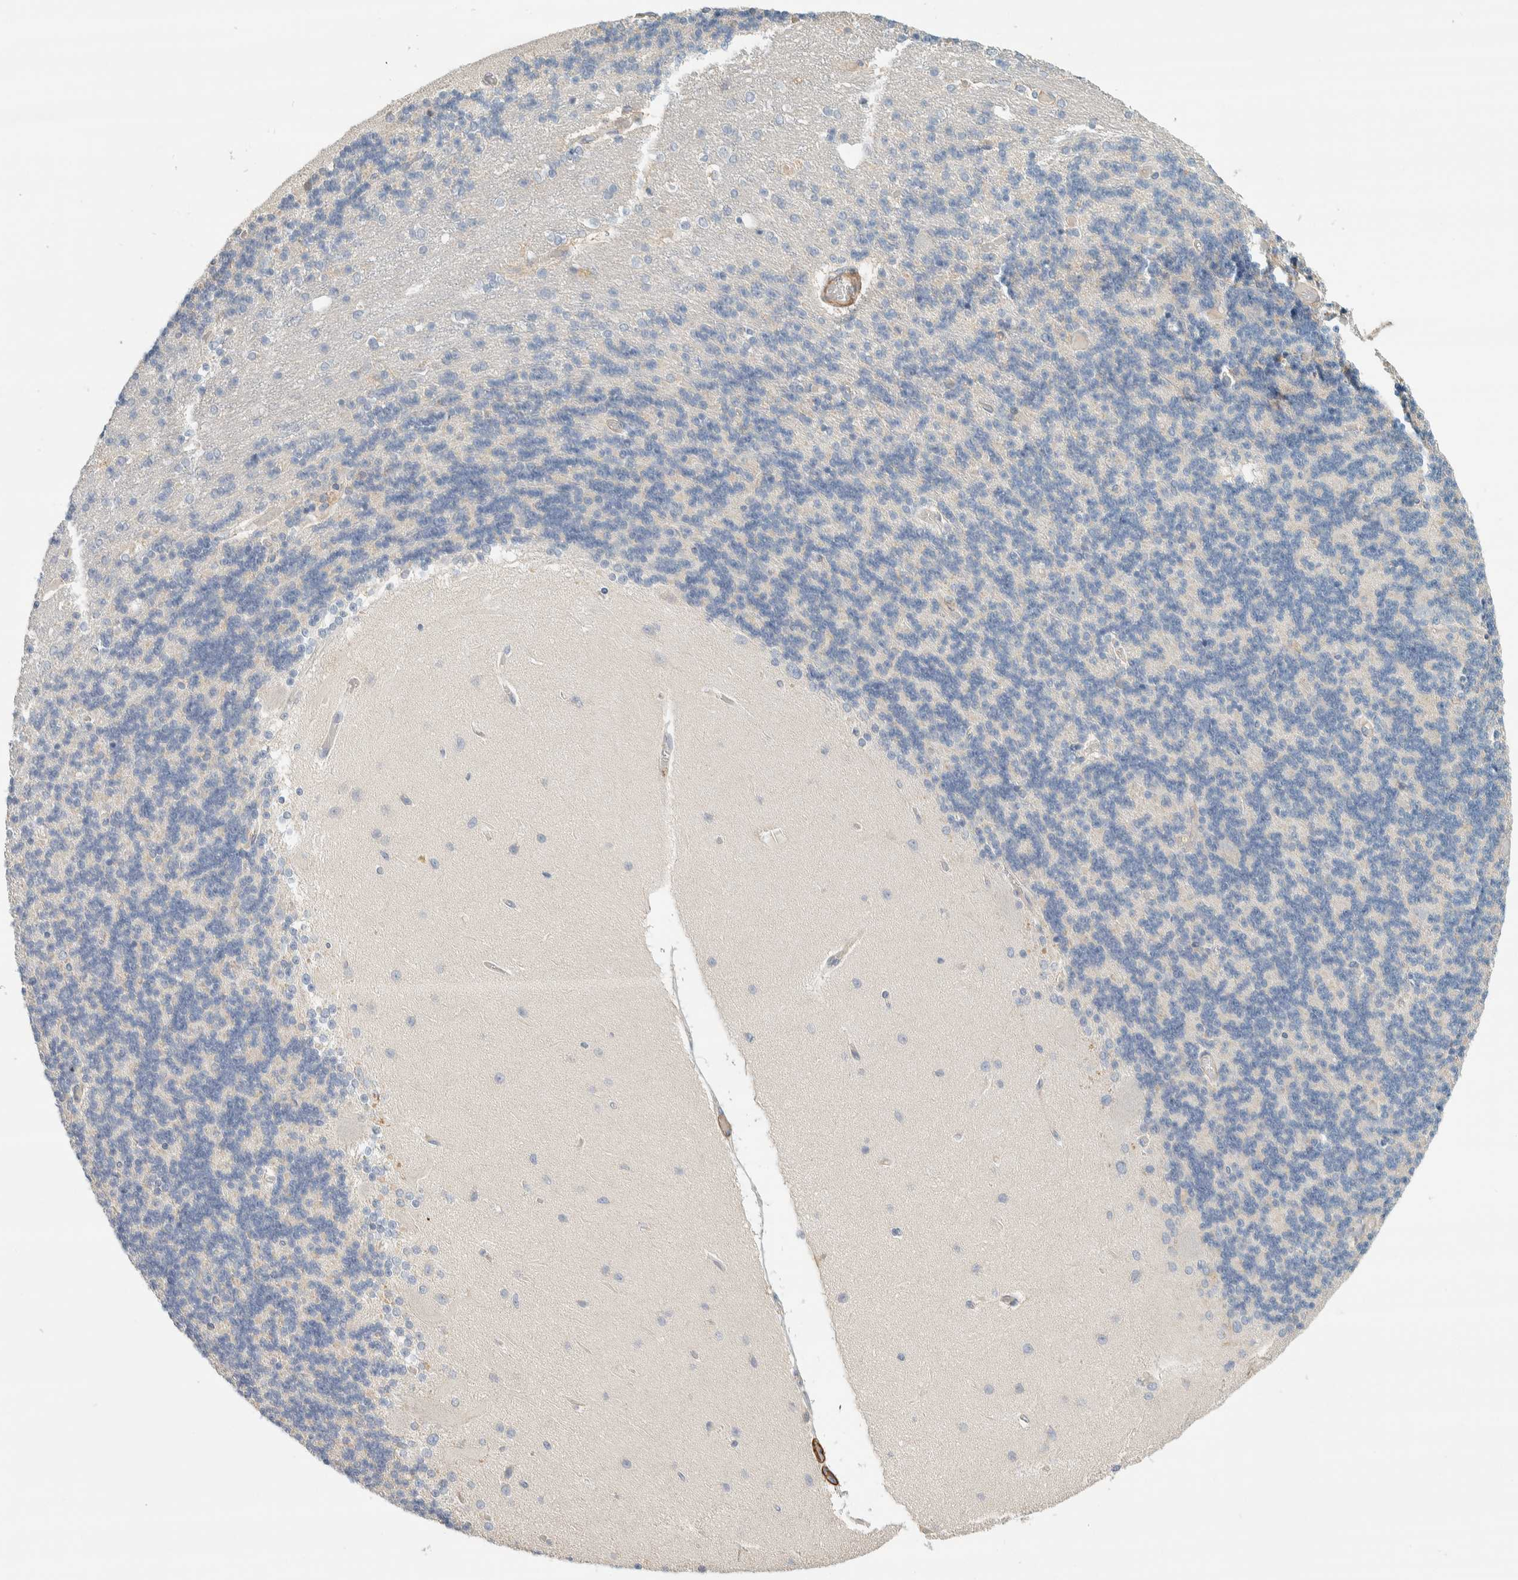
{"staining": {"intensity": "negative", "quantity": "none", "location": "none"}, "tissue": "cerebellum", "cell_type": "Cells in granular layer", "image_type": "normal", "snomed": [{"axis": "morphology", "description": "Normal tissue, NOS"}, {"axis": "topography", "description": "Cerebellum"}], "caption": "Image shows no significant protein positivity in cells in granular layer of normal cerebellum. Brightfield microscopy of immunohistochemistry stained with DAB (3,3'-diaminobenzidine) (brown) and hematoxylin (blue), captured at high magnification.", "gene": "CDR2", "patient": {"sex": "female", "age": 54}}